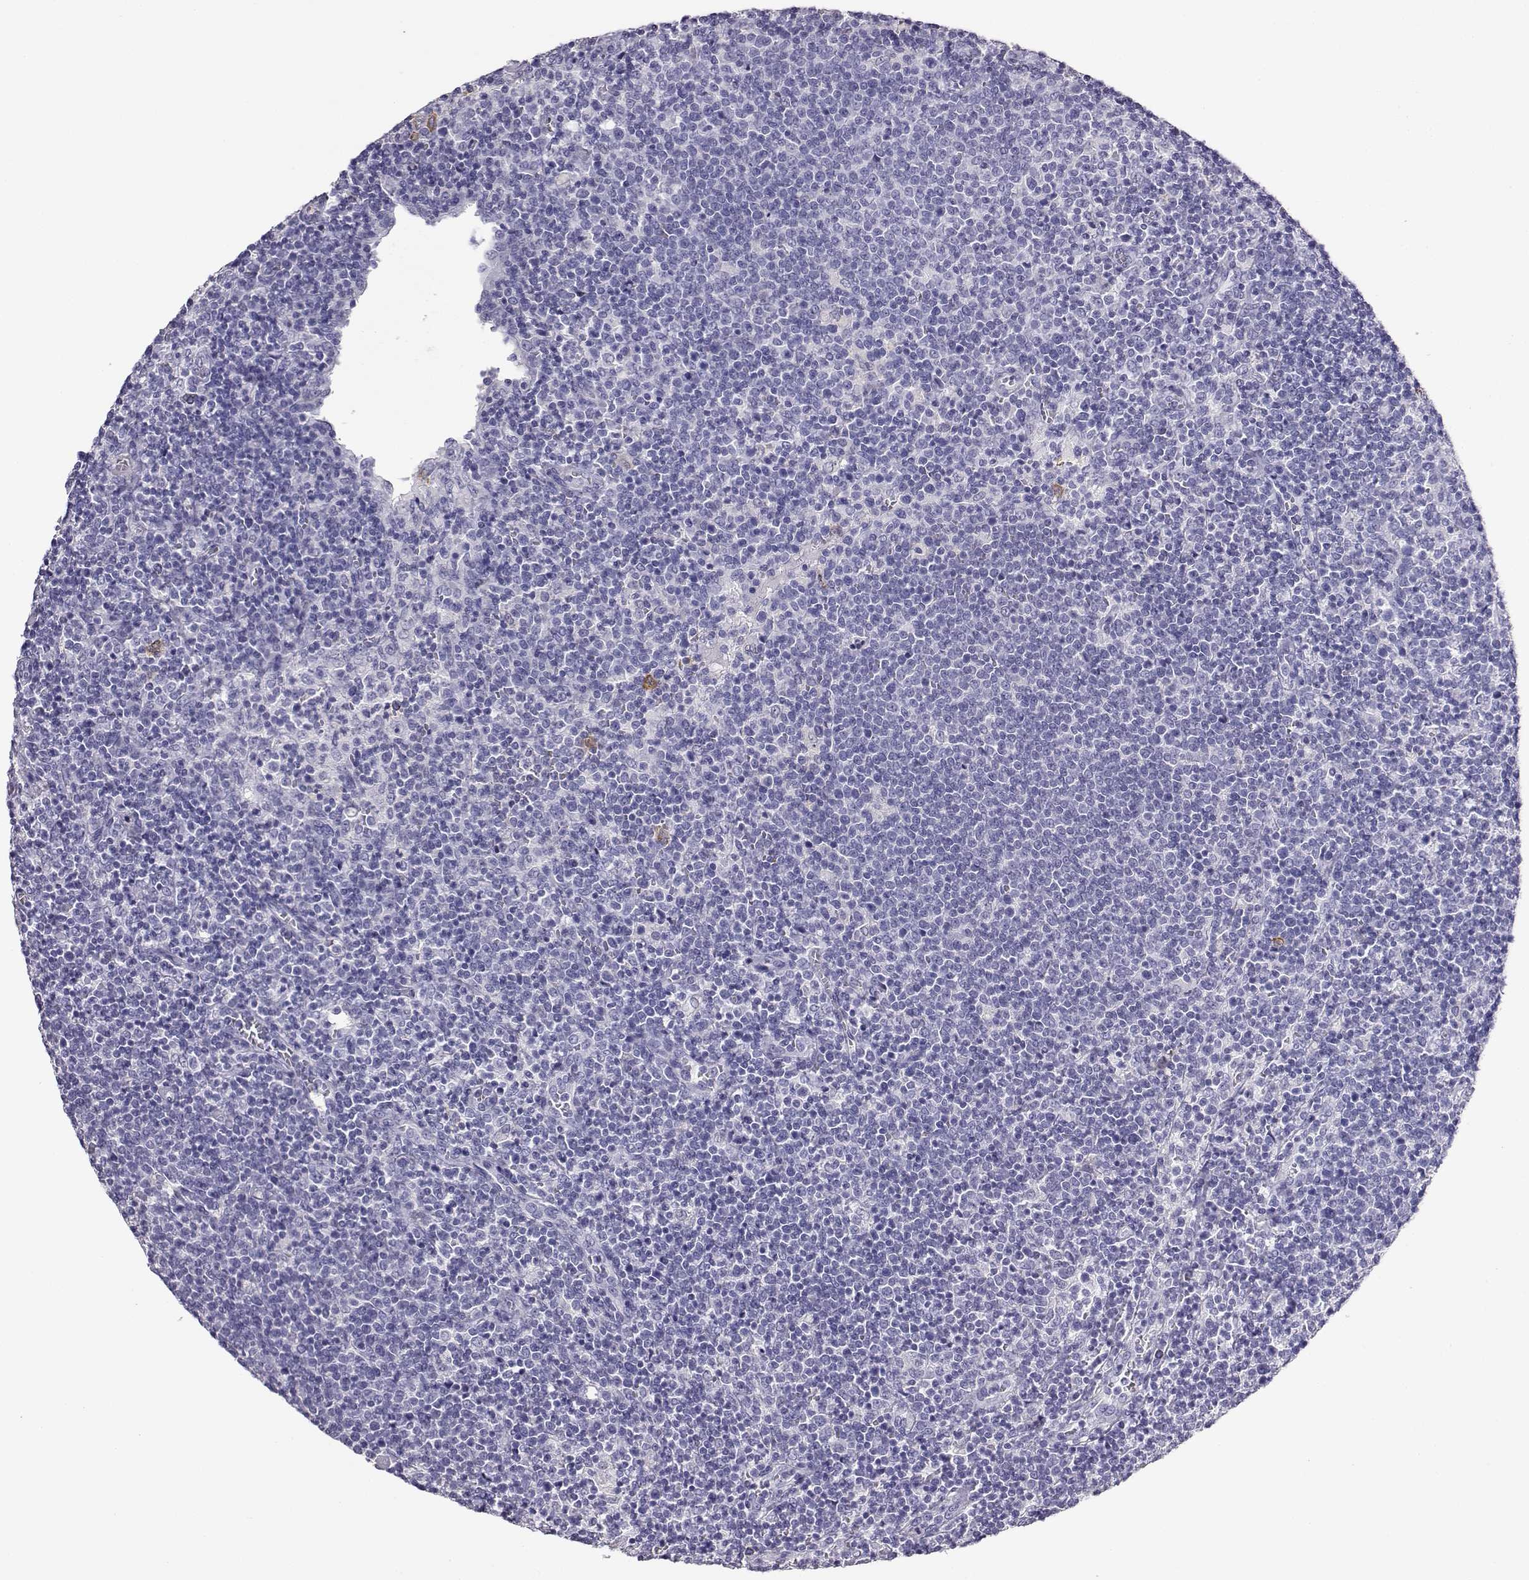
{"staining": {"intensity": "negative", "quantity": "none", "location": "none"}, "tissue": "lymphoma", "cell_type": "Tumor cells", "image_type": "cancer", "snomed": [{"axis": "morphology", "description": "Malignant lymphoma, non-Hodgkin's type, High grade"}, {"axis": "topography", "description": "Lymph node"}], "caption": "DAB (3,3'-diaminobenzidine) immunohistochemical staining of malignant lymphoma, non-Hodgkin's type (high-grade) displays no significant staining in tumor cells.", "gene": "AKR1B1", "patient": {"sex": "male", "age": 61}}